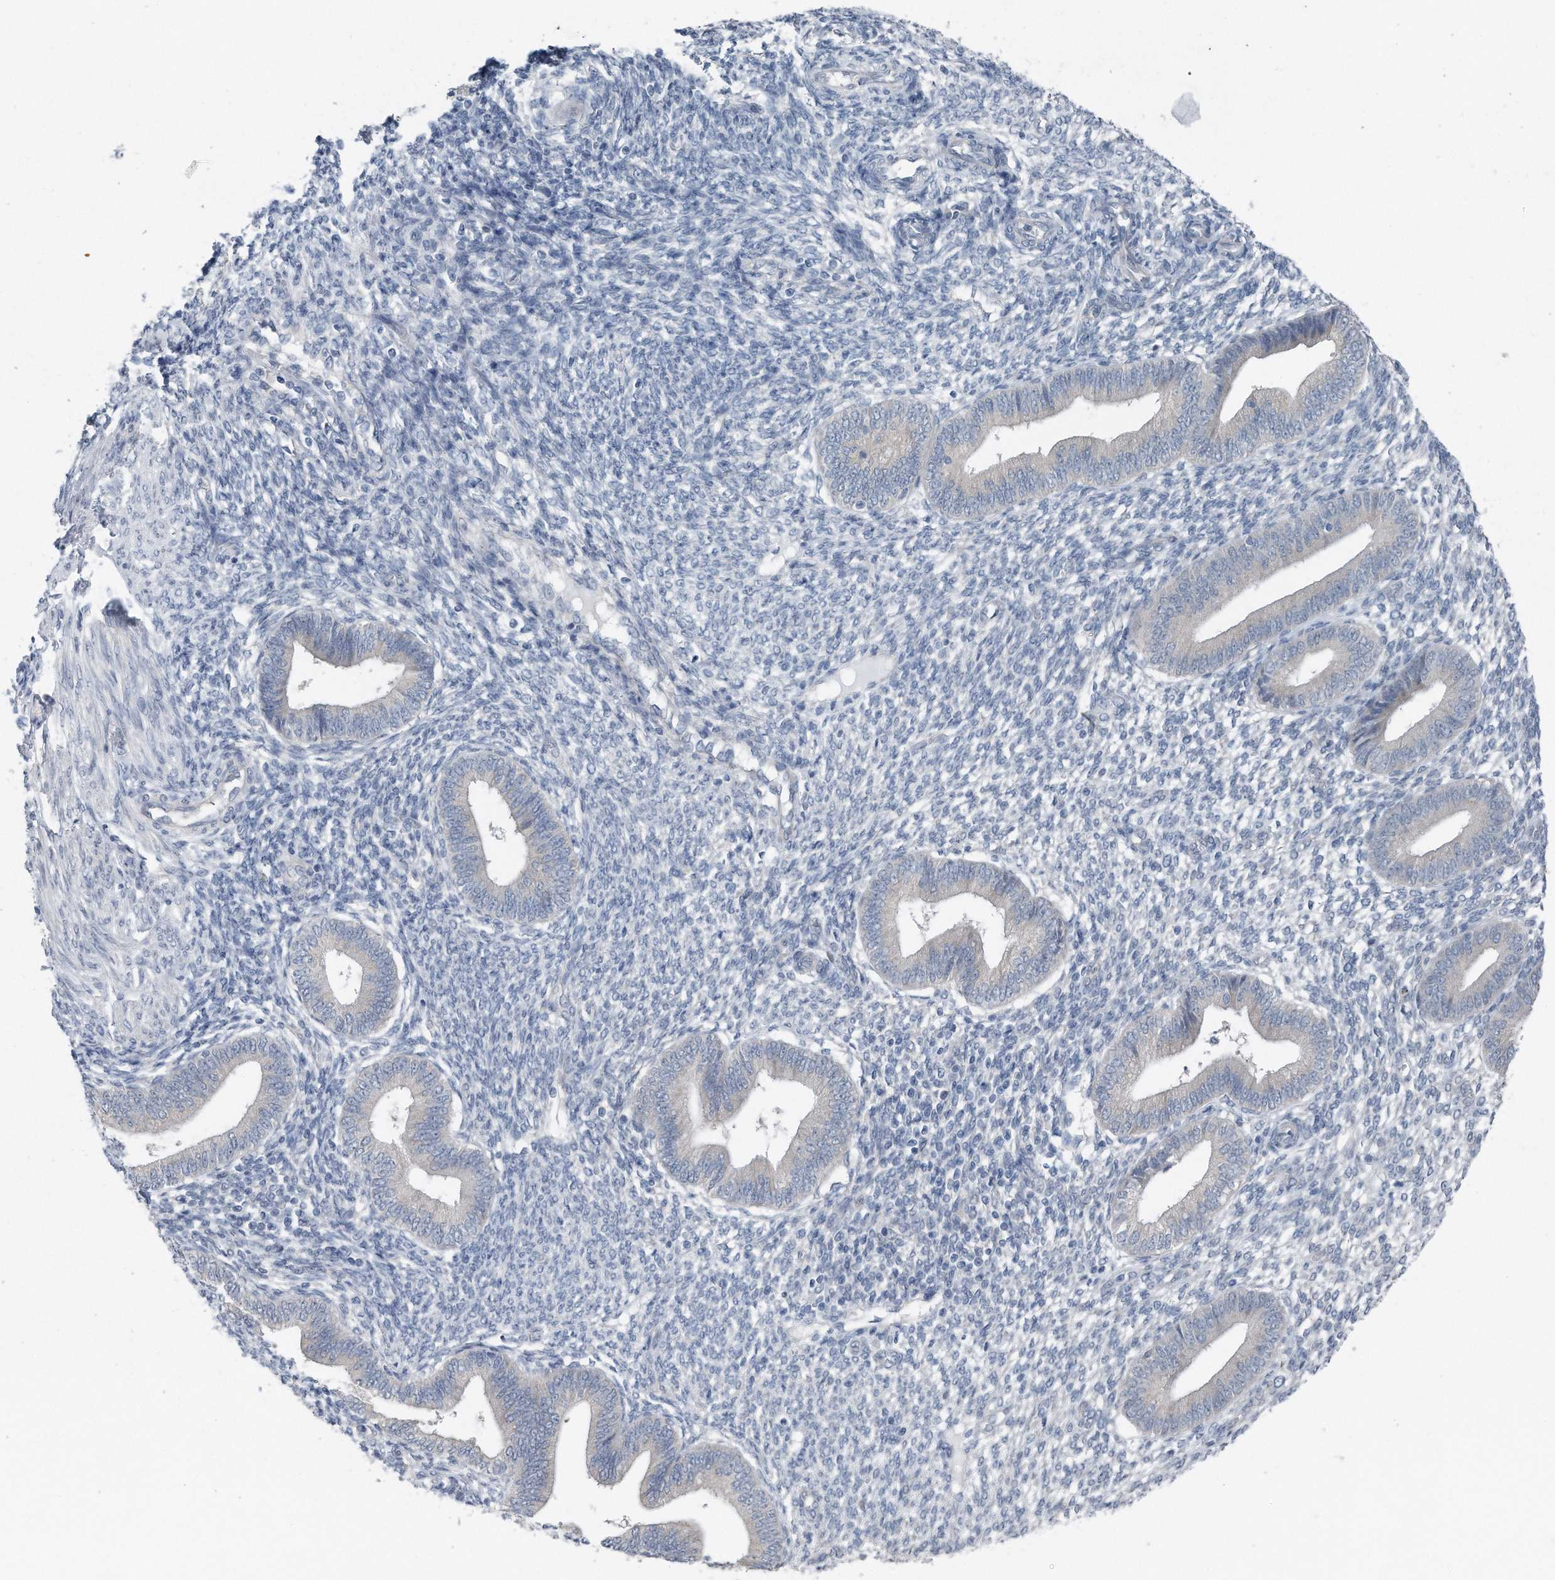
{"staining": {"intensity": "negative", "quantity": "none", "location": "none"}, "tissue": "endometrium", "cell_type": "Cells in endometrial stroma", "image_type": "normal", "snomed": [{"axis": "morphology", "description": "Normal tissue, NOS"}, {"axis": "topography", "description": "Endometrium"}], "caption": "Immunohistochemical staining of normal endometrium exhibits no significant expression in cells in endometrial stroma.", "gene": "YRDC", "patient": {"sex": "female", "age": 46}}